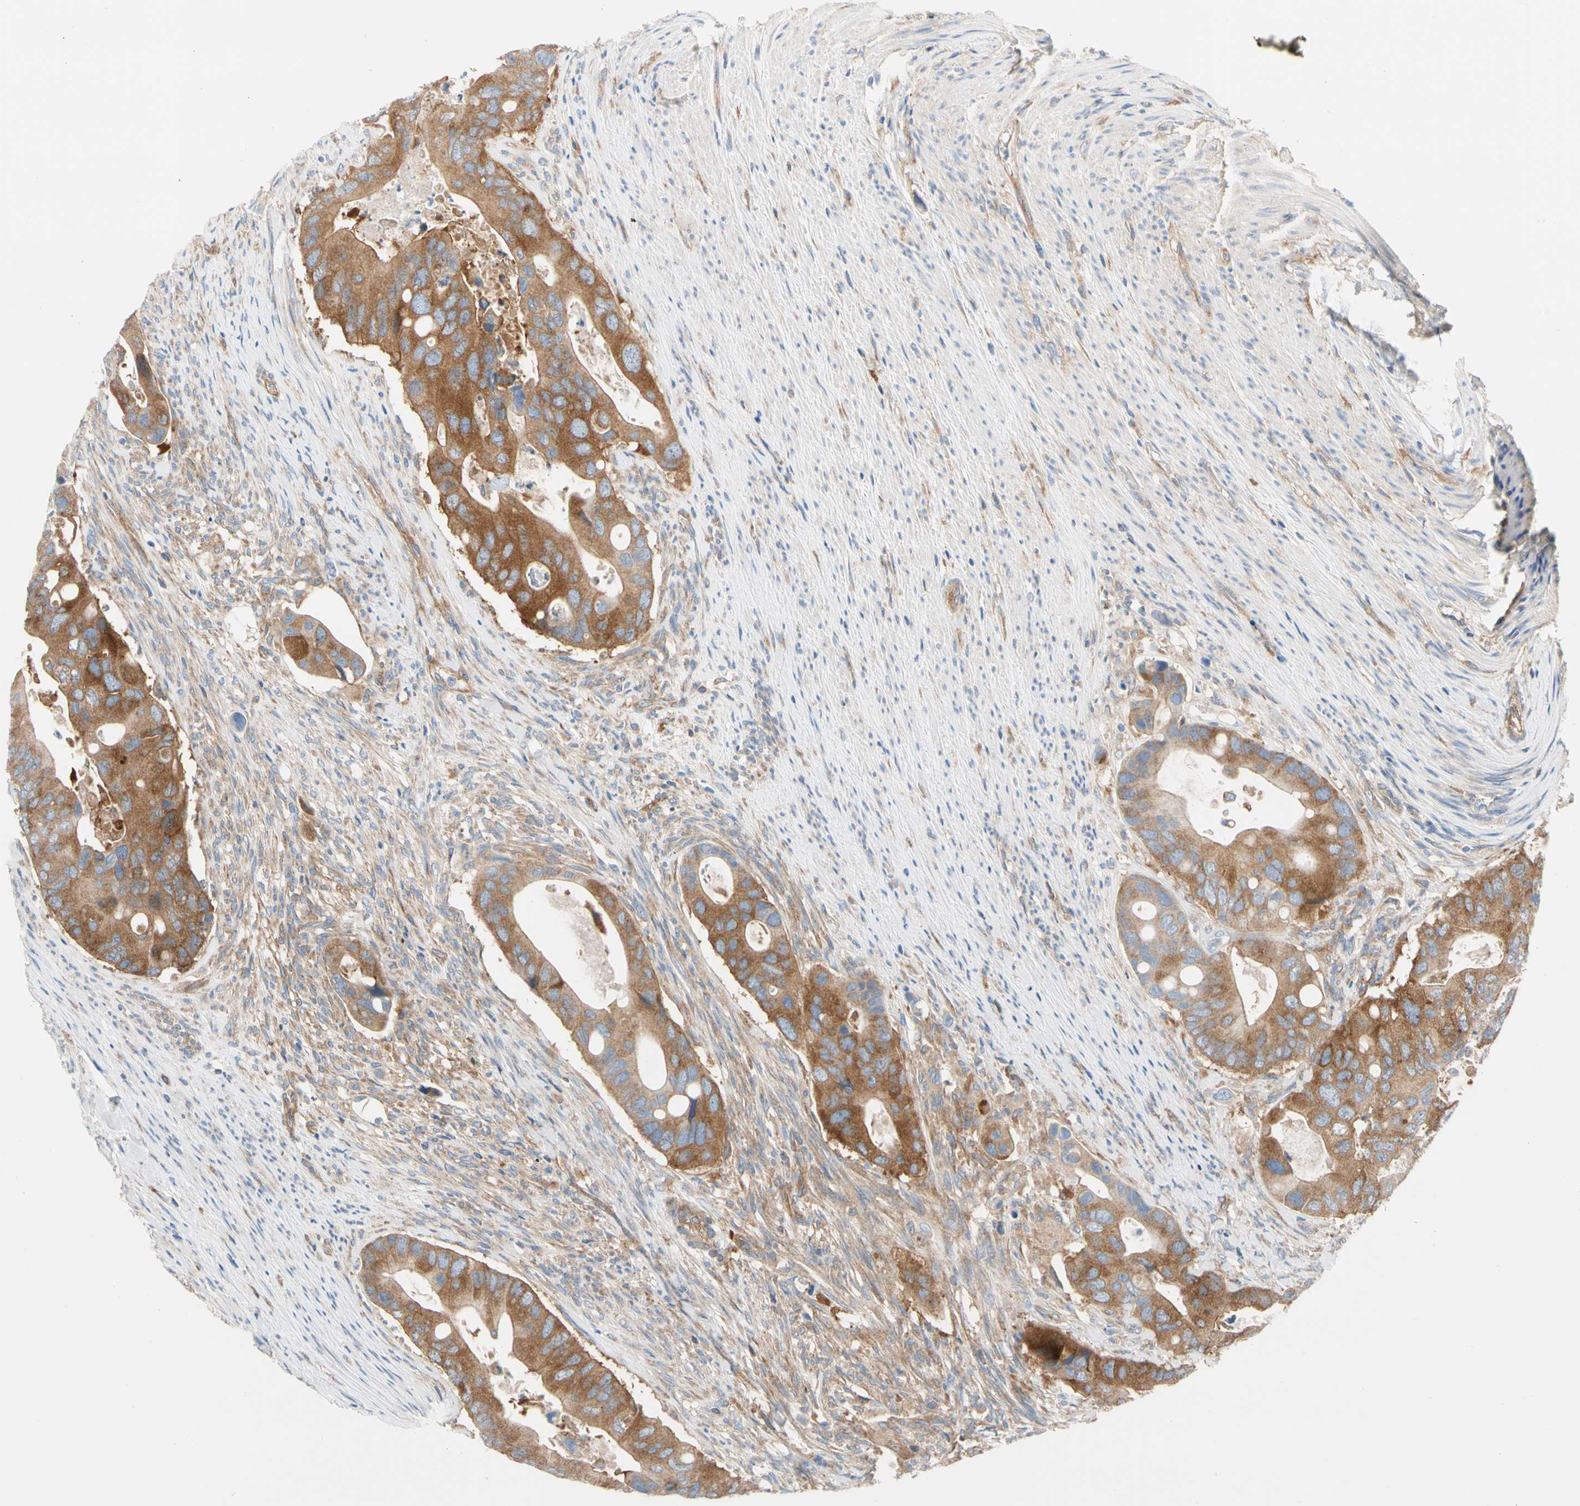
{"staining": {"intensity": "moderate", "quantity": ">75%", "location": "cytoplasmic/membranous"}, "tissue": "colorectal cancer", "cell_type": "Tumor cells", "image_type": "cancer", "snomed": [{"axis": "morphology", "description": "Adenocarcinoma, NOS"}, {"axis": "topography", "description": "Rectum"}], "caption": "Immunohistochemistry (DAB) staining of human colorectal cancer shows moderate cytoplasmic/membranous protein staining in about >75% of tumor cells. (Brightfield microscopy of DAB IHC at high magnification).", "gene": "GPHN", "patient": {"sex": "female", "age": 57}}